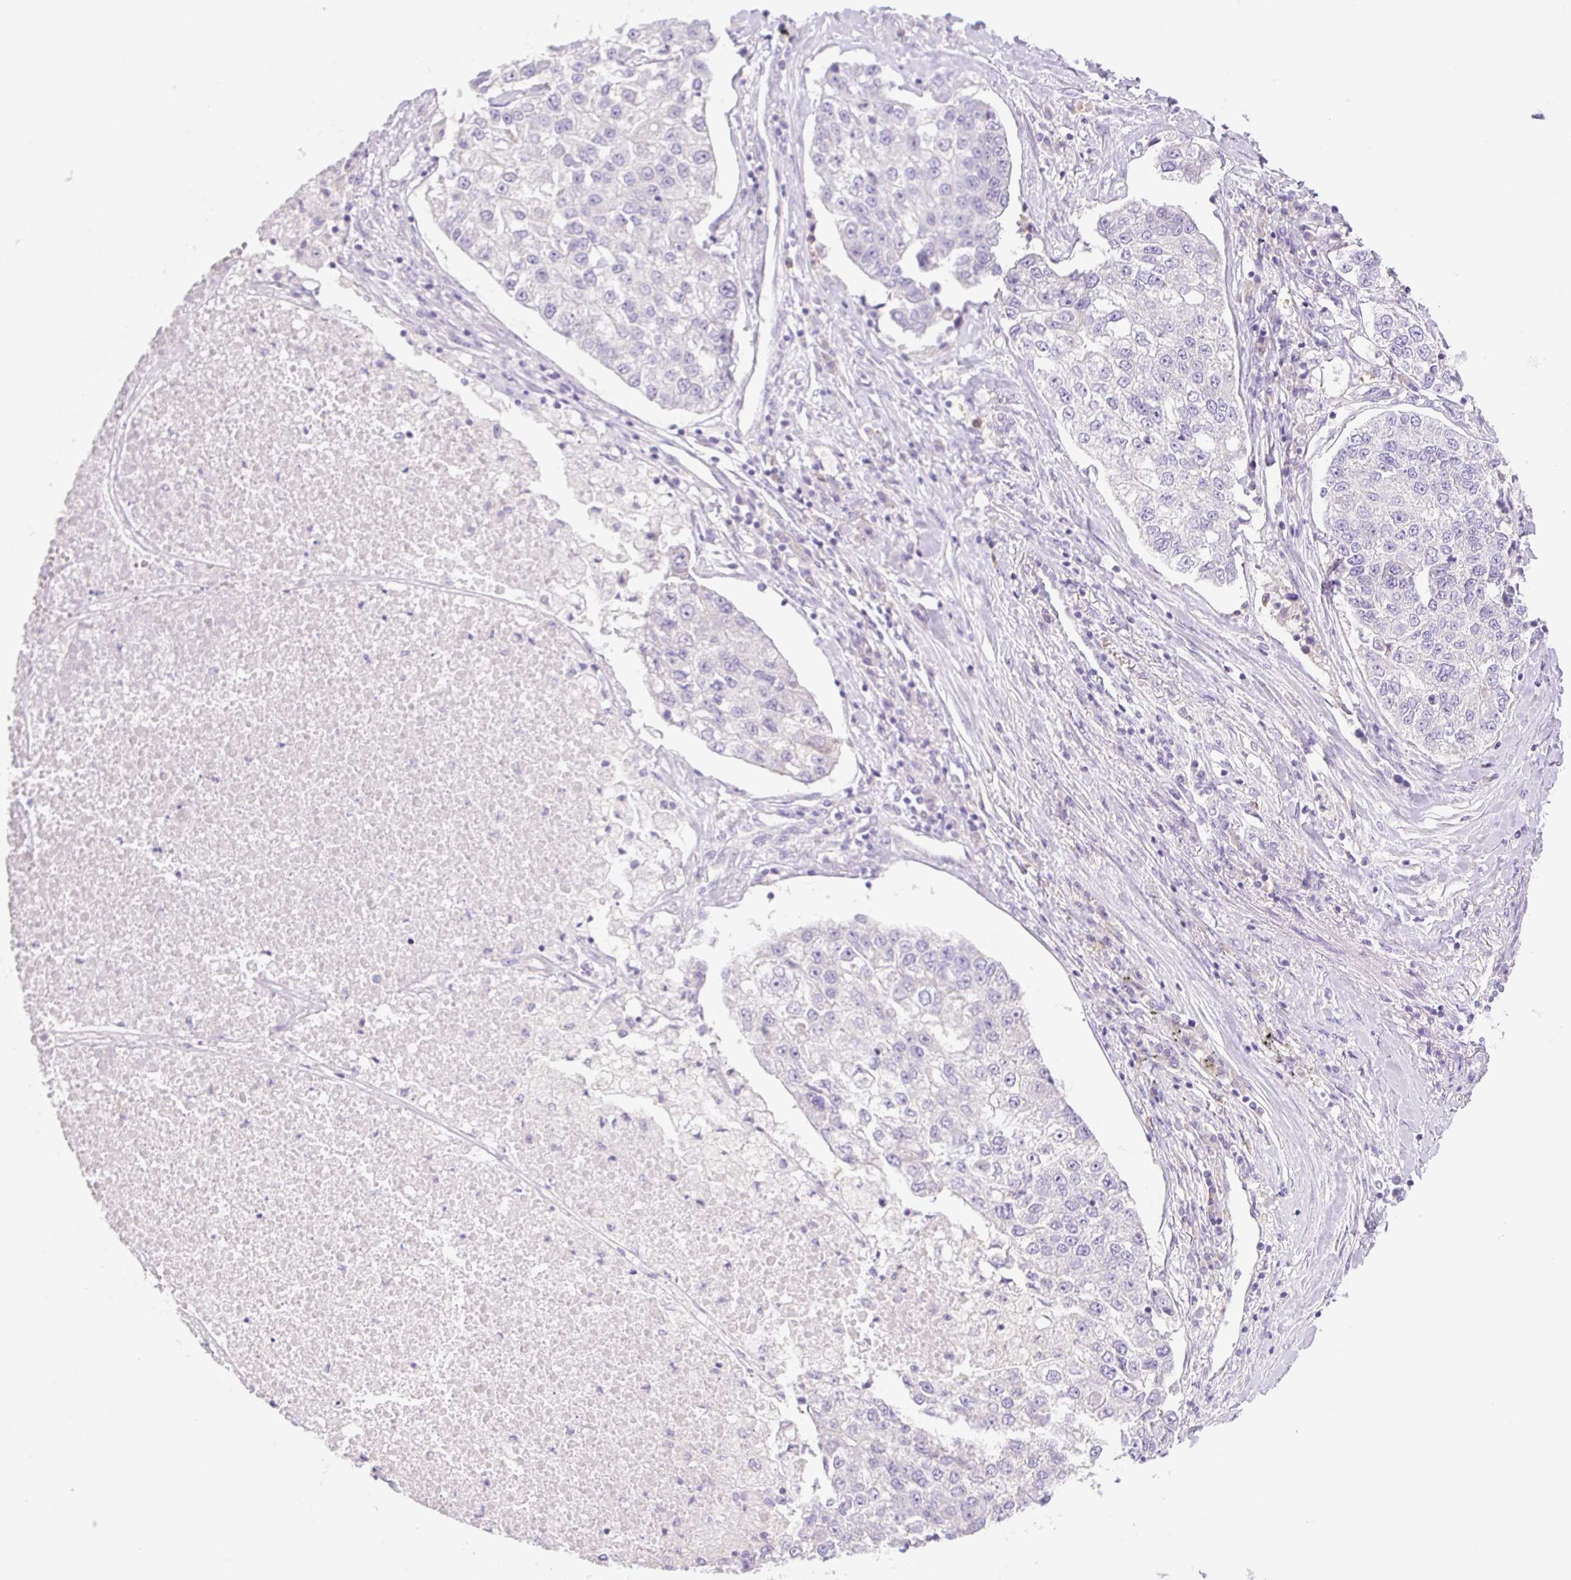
{"staining": {"intensity": "negative", "quantity": "none", "location": "none"}, "tissue": "lung cancer", "cell_type": "Tumor cells", "image_type": "cancer", "snomed": [{"axis": "morphology", "description": "Adenocarcinoma, NOS"}, {"axis": "topography", "description": "Lung"}], "caption": "Immunohistochemistry (IHC) photomicrograph of human lung cancer stained for a protein (brown), which reveals no positivity in tumor cells.", "gene": "DENND5A", "patient": {"sex": "male", "age": 49}}